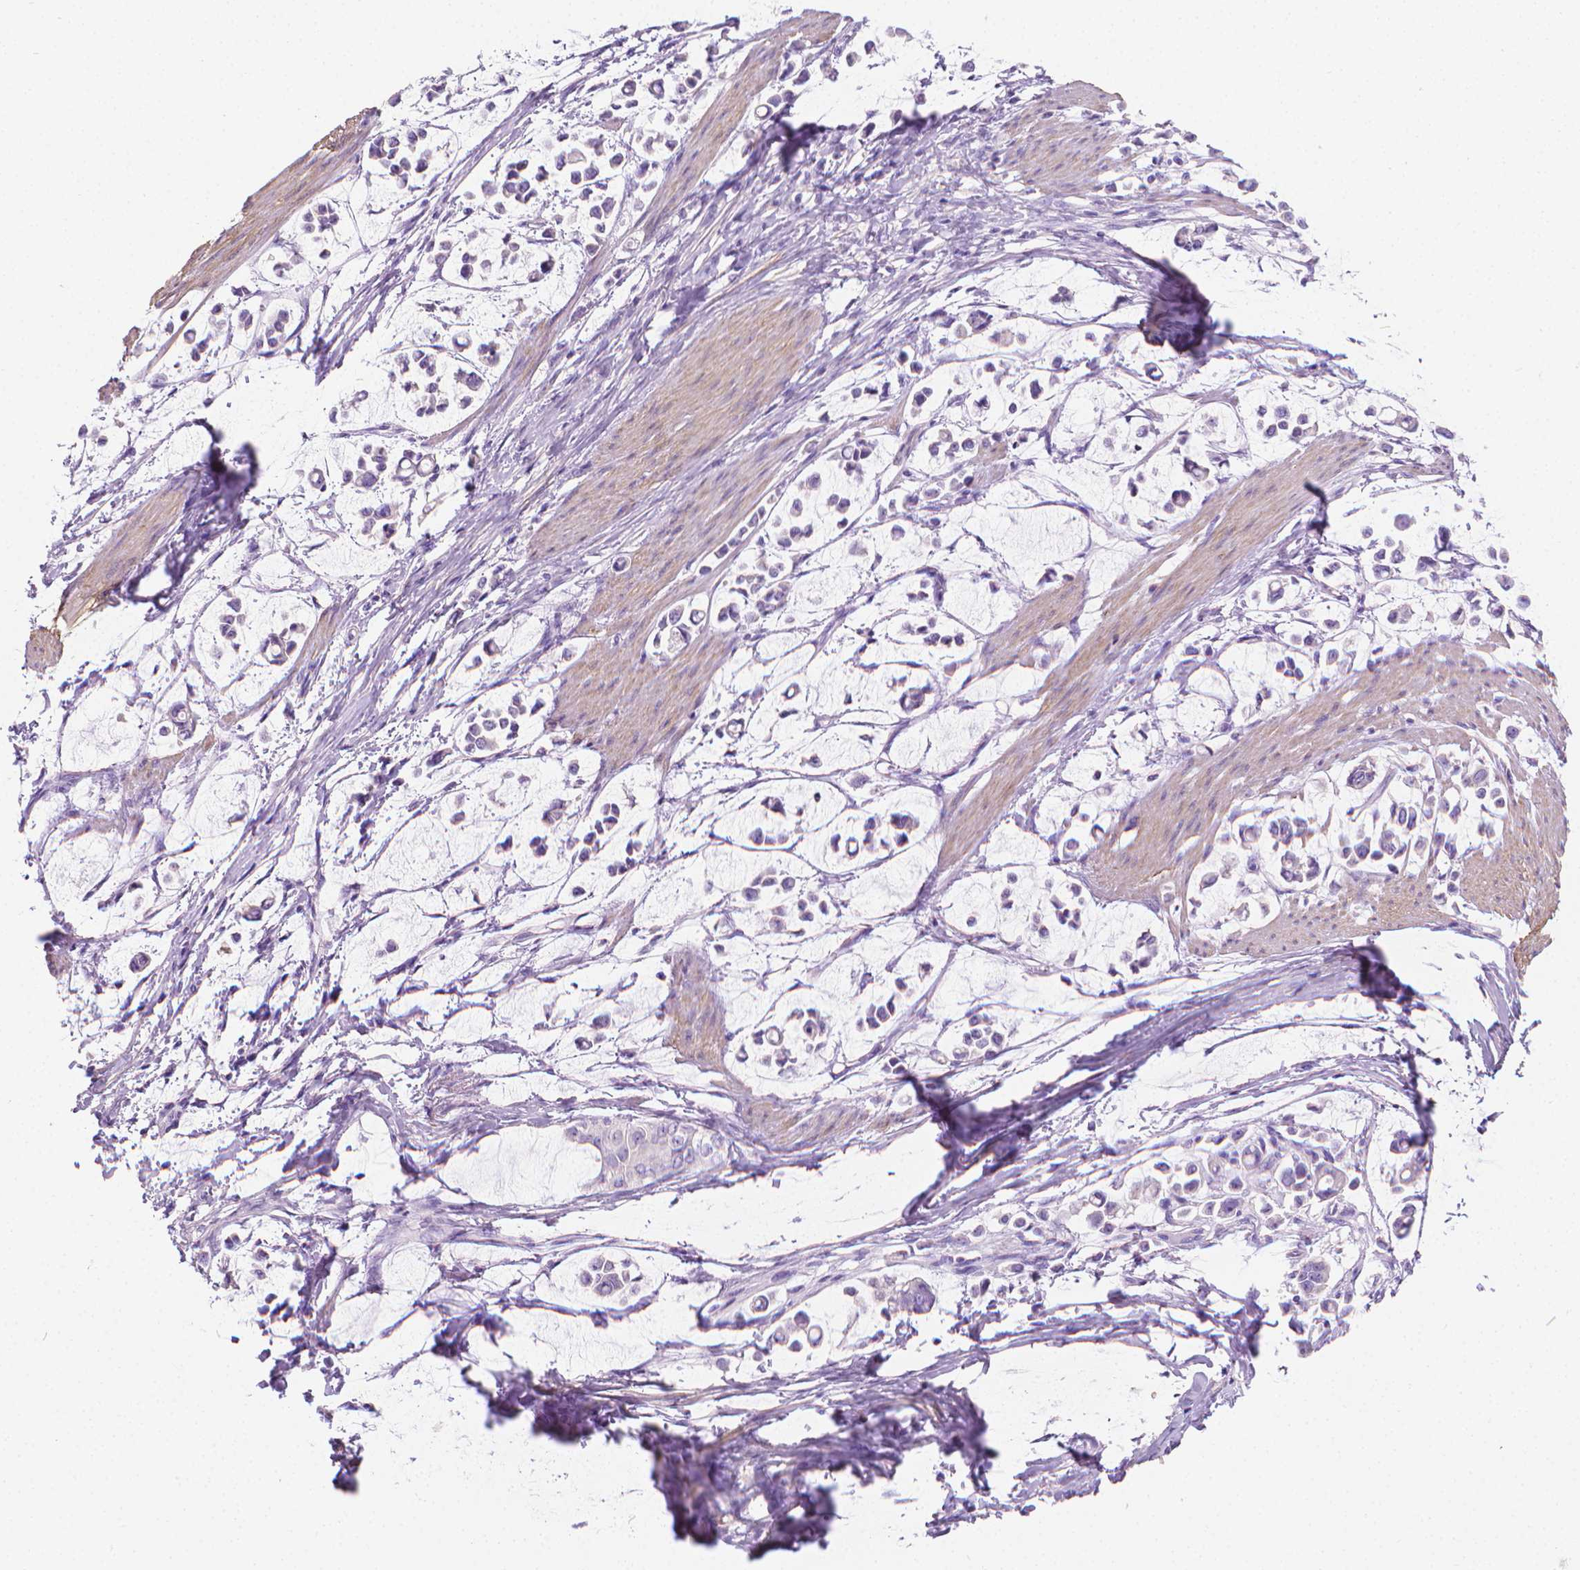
{"staining": {"intensity": "negative", "quantity": "none", "location": "none"}, "tissue": "stomach cancer", "cell_type": "Tumor cells", "image_type": "cancer", "snomed": [{"axis": "morphology", "description": "Adenocarcinoma, NOS"}, {"axis": "topography", "description": "Stomach"}], "caption": "An IHC micrograph of stomach adenocarcinoma is shown. There is no staining in tumor cells of stomach adenocarcinoma.", "gene": "FASN", "patient": {"sex": "male", "age": 82}}